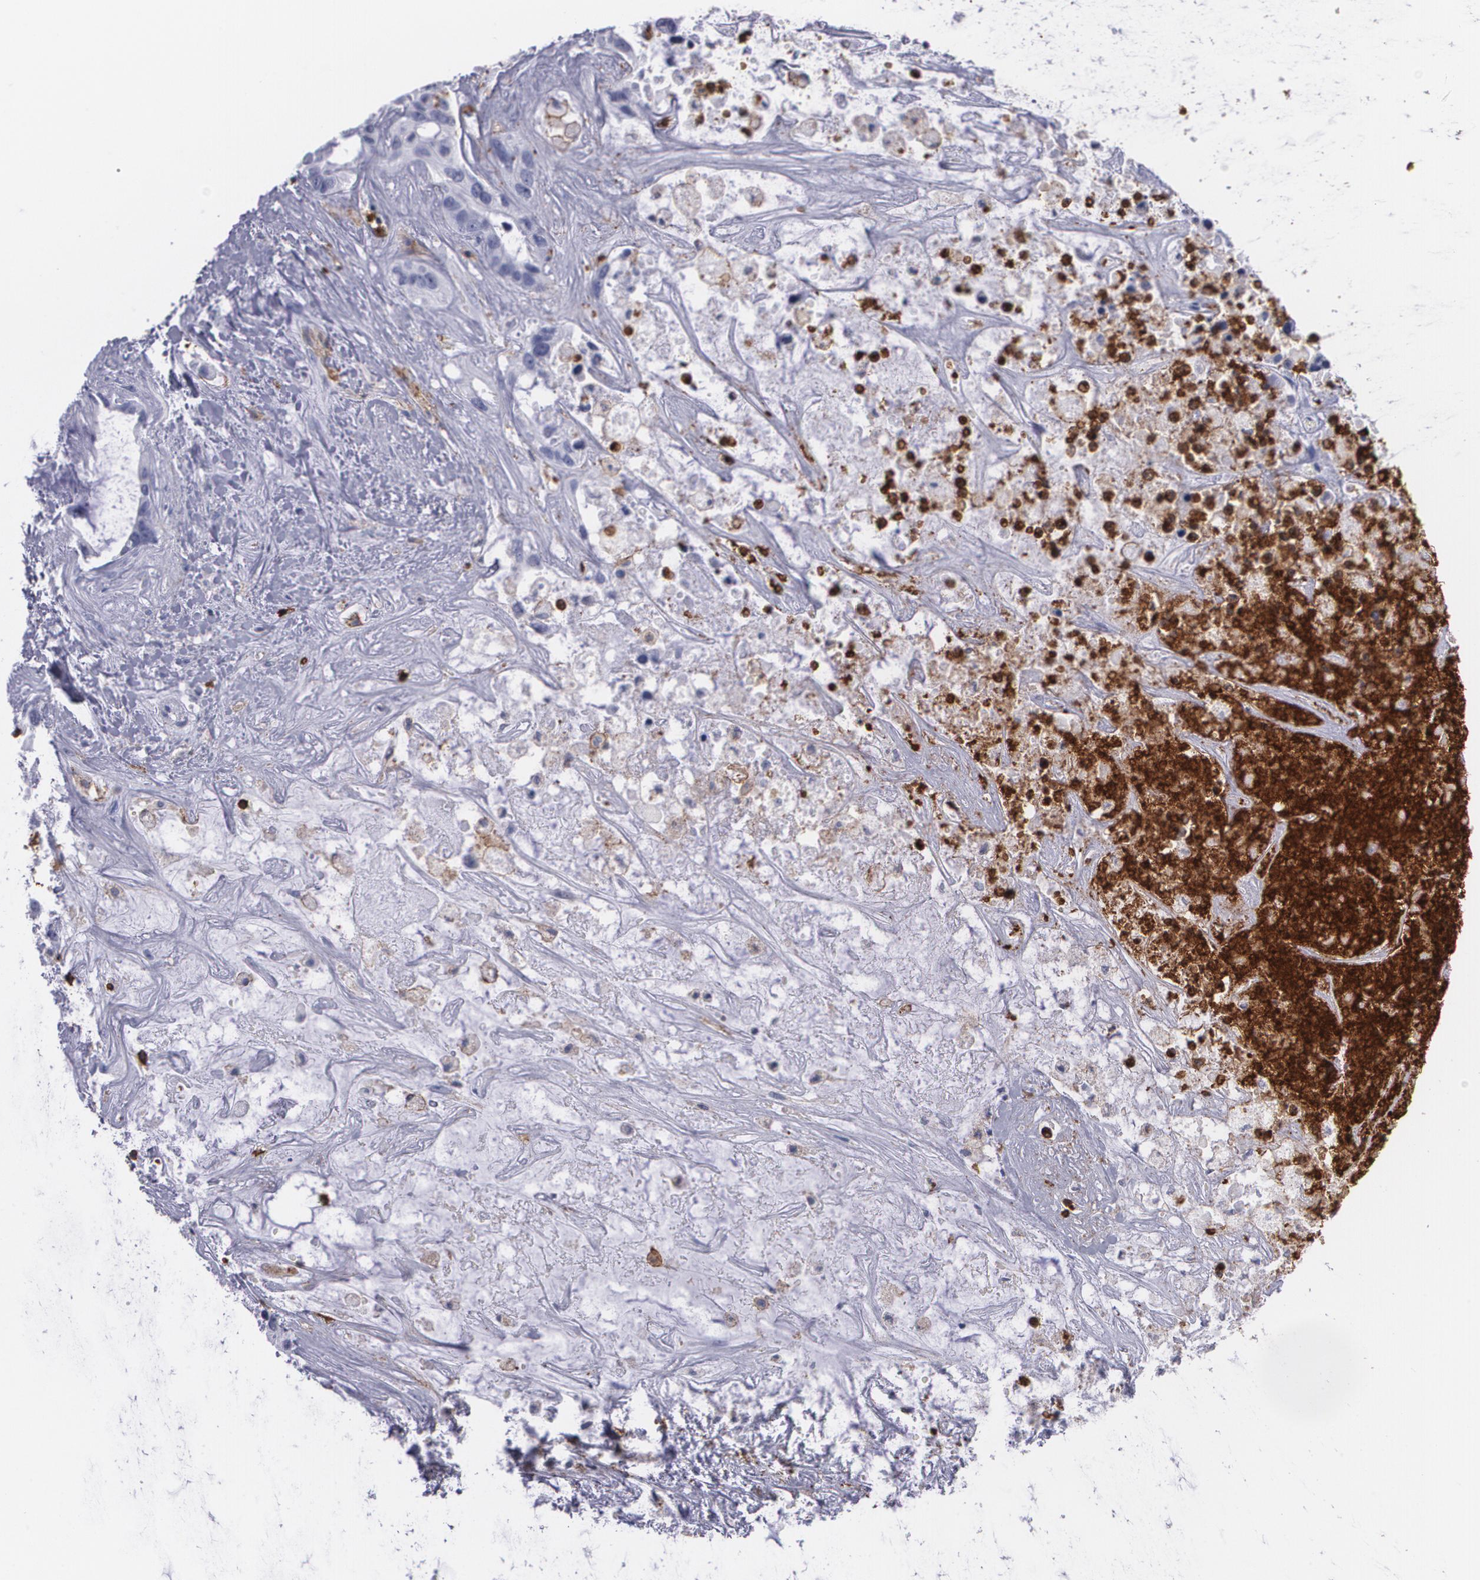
{"staining": {"intensity": "negative", "quantity": "none", "location": "none"}, "tissue": "liver cancer", "cell_type": "Tumor cells", "image_type": "cancer", "snomed": [{"axis": "morphology", "description": "Cholangiocarcinoma"}, {"axis": "topography", "description": "Liver"}], "caption": "A high-resolution histopathology image shows immunohistochemistry staining of liver cancer, which displays no significant expression in tumor cells.", "gene": "PTPRC", "patient": {"sex": "female", "age": 65}}